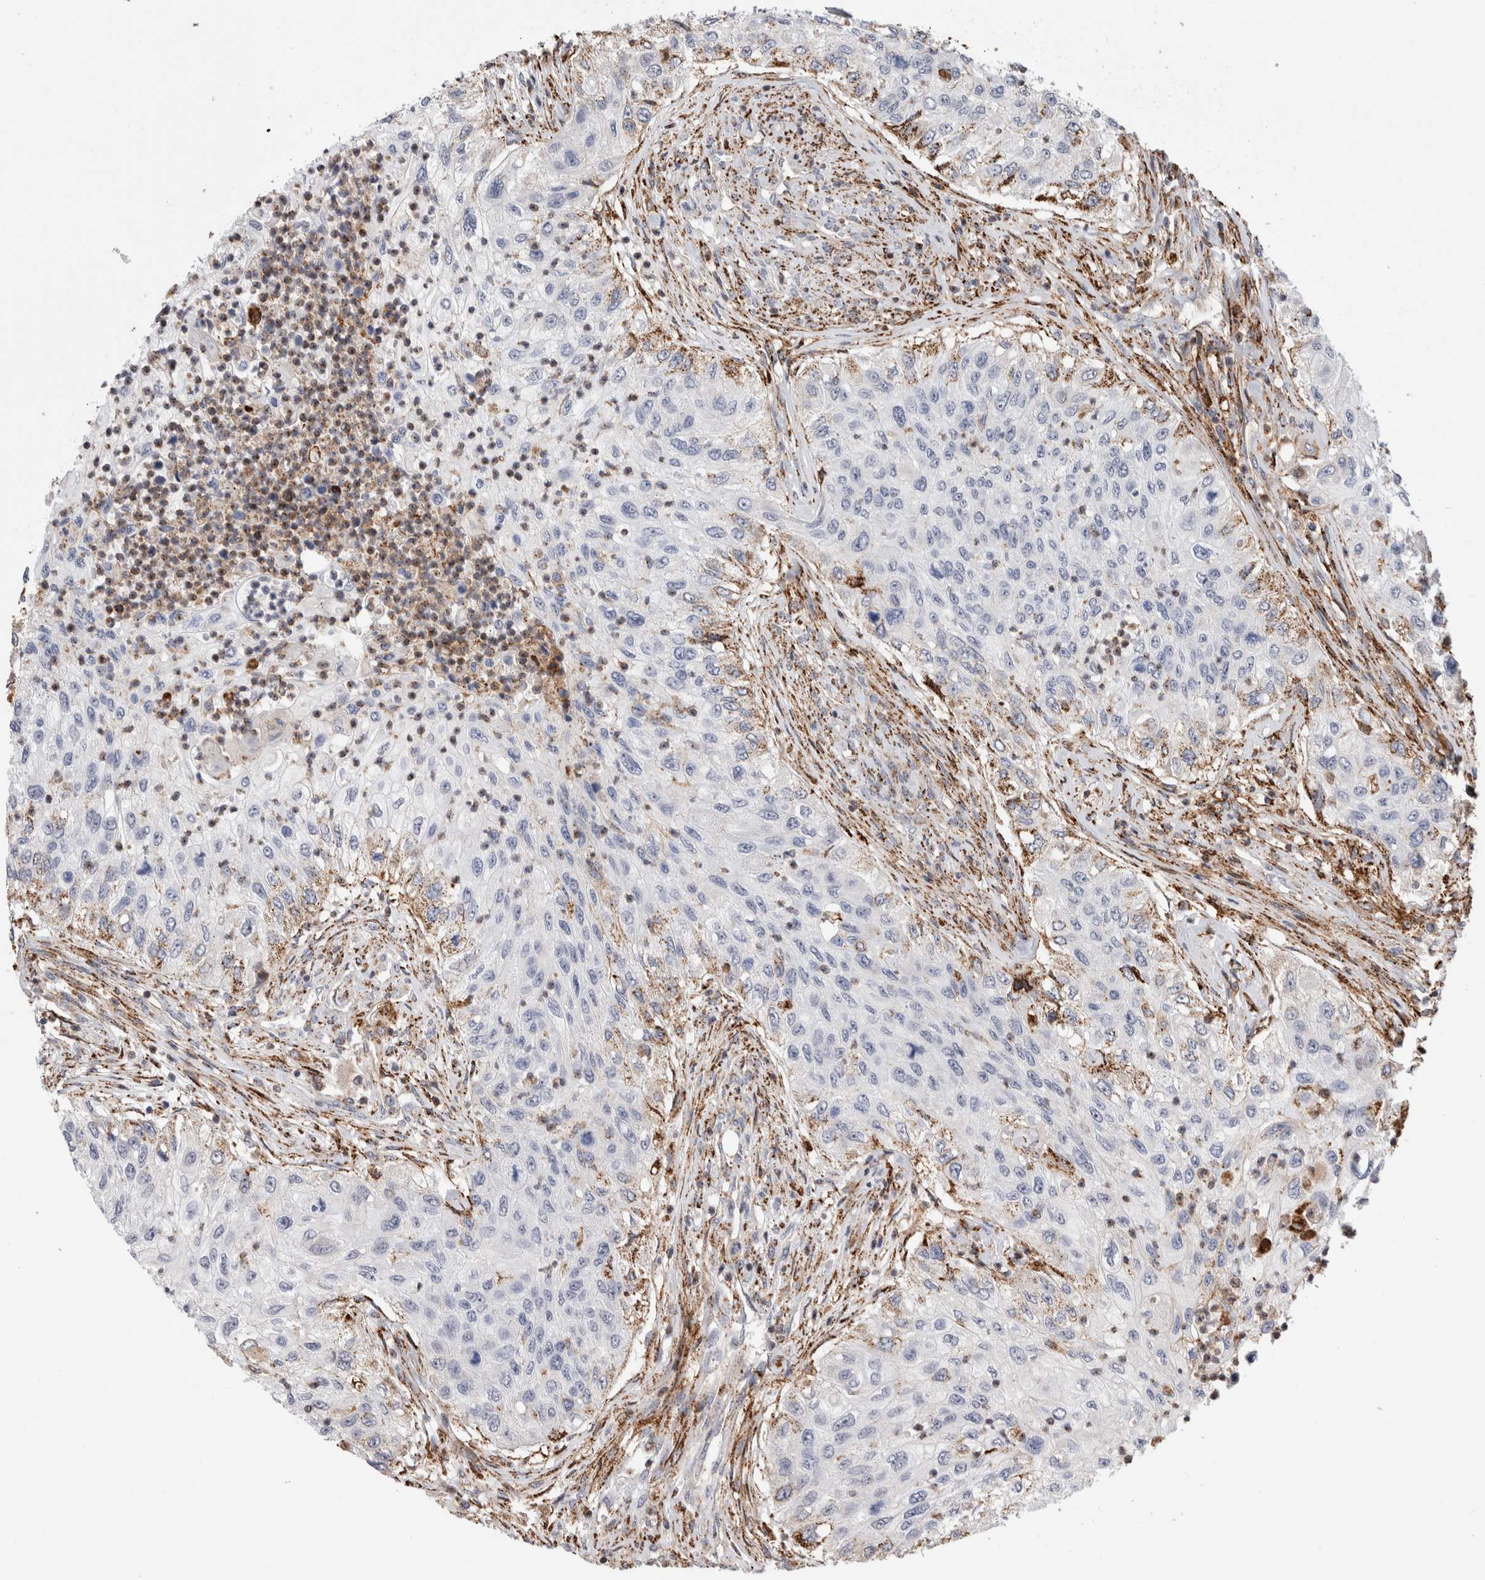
{"staining": {"intensity": "negative", "quantity": "none", "location": "none"}, "tissue": "urothelial cancer", "cell_type": "Tumor cells", "image_type": "cancer", "snomed": [{"axis": "morphology", "description": "Urothelial carcinoma, High grade"}, {"axis": "topography", "description": "Urinary bladder"}], "caption": "The photomicrograph exhibits no significant positivity in tumor cells of urothelial cancer.", "gene": "CCDC88B", "patient": {"sex": "female", "age": 60}}